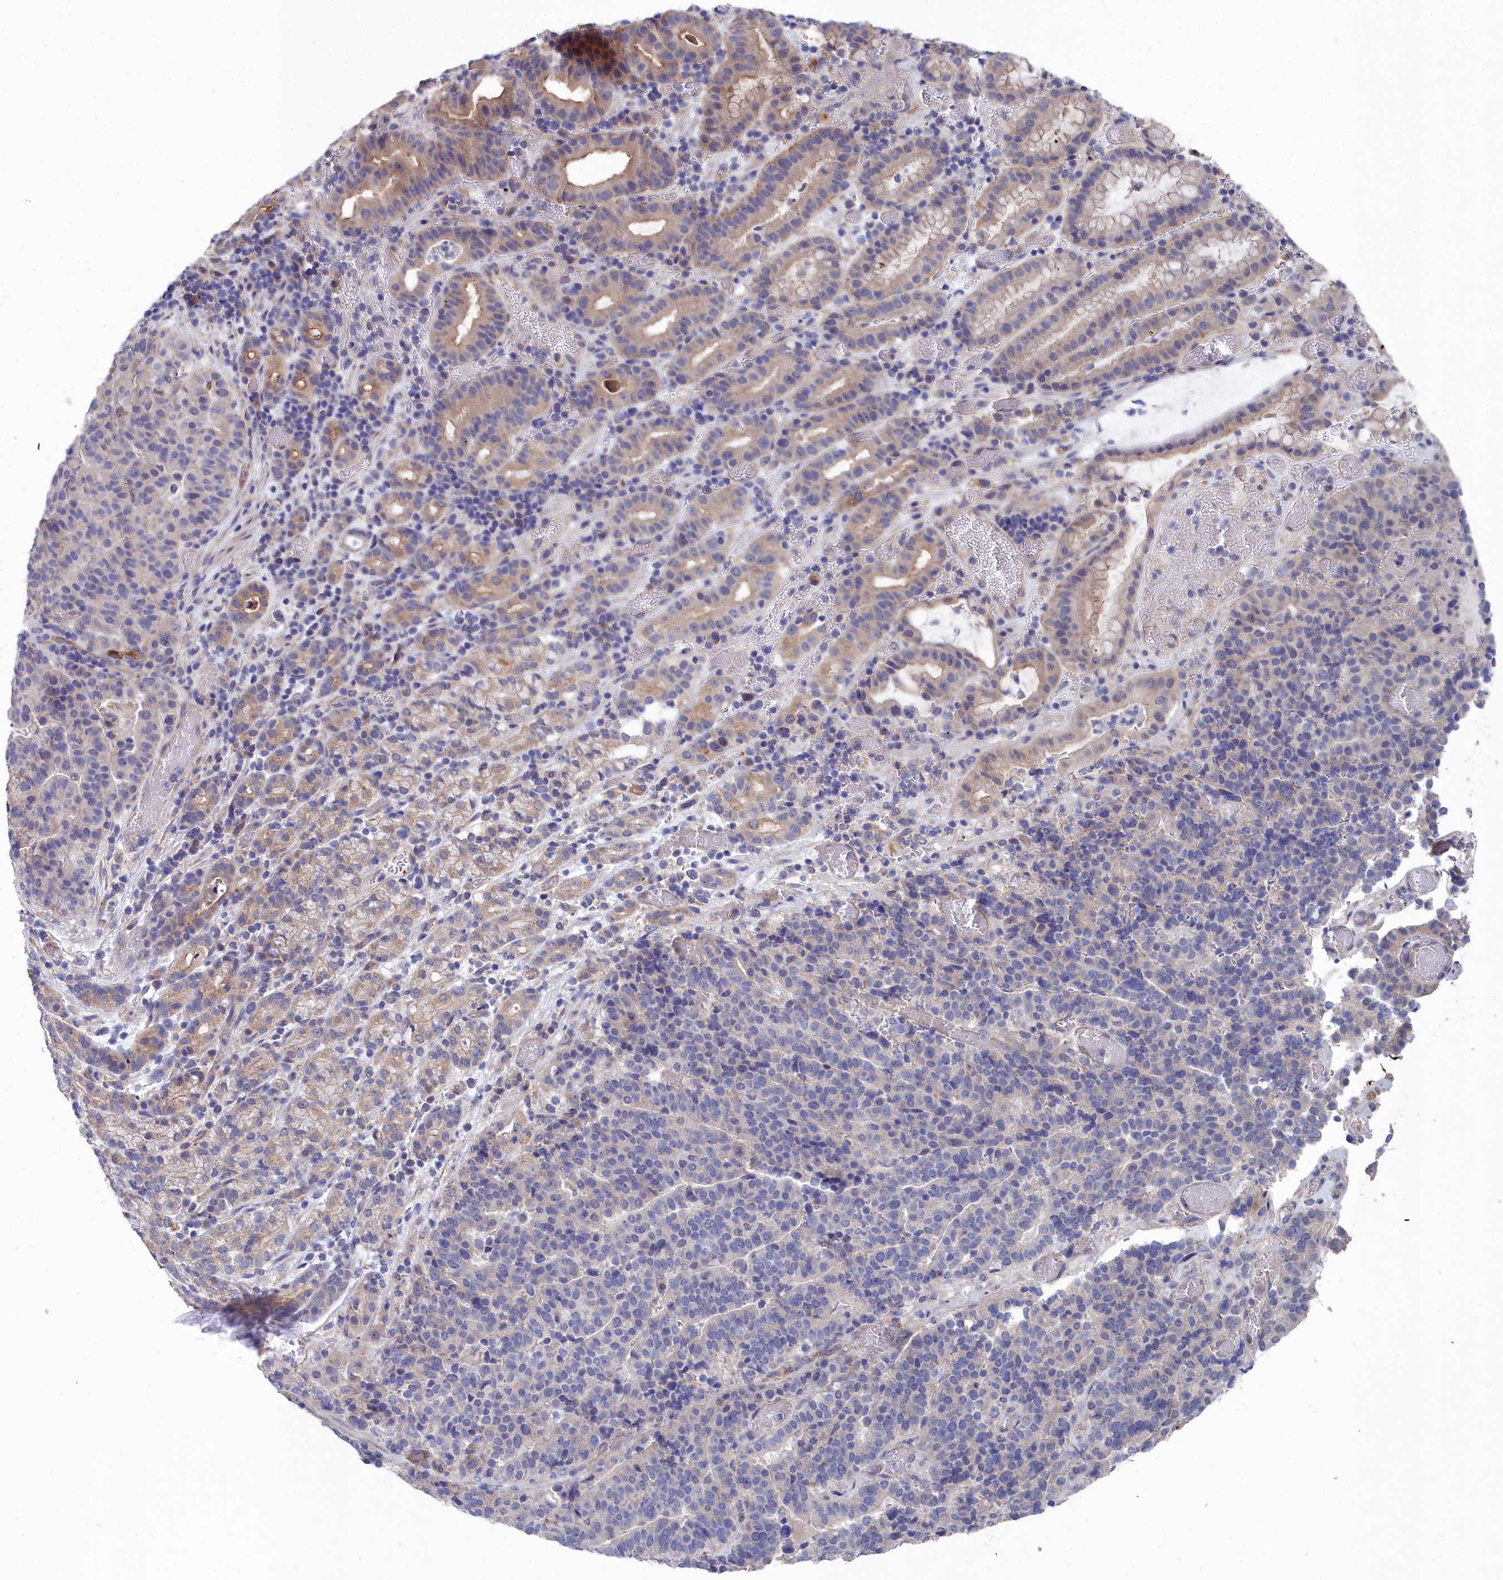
{"staining": {"intensity": "negative", "quantity": "none", "location": "none"}, "tissue": "stomach cancer", "cell_type": "Tumor cells", "image_type": "cancer", "snomed": [{"axis": "morphology", "description": "Adenocarcinoma, NOS"}, {"axis": "topography", "description": "Stomach"}], "caption": "IHC micrograph of neoplastic tissue: human stomach cancer stained with DAB demonstrates no significant protein staining in tumor cells.", "gene": "RDX", "patient": {"sex": "male", "age": 48}}